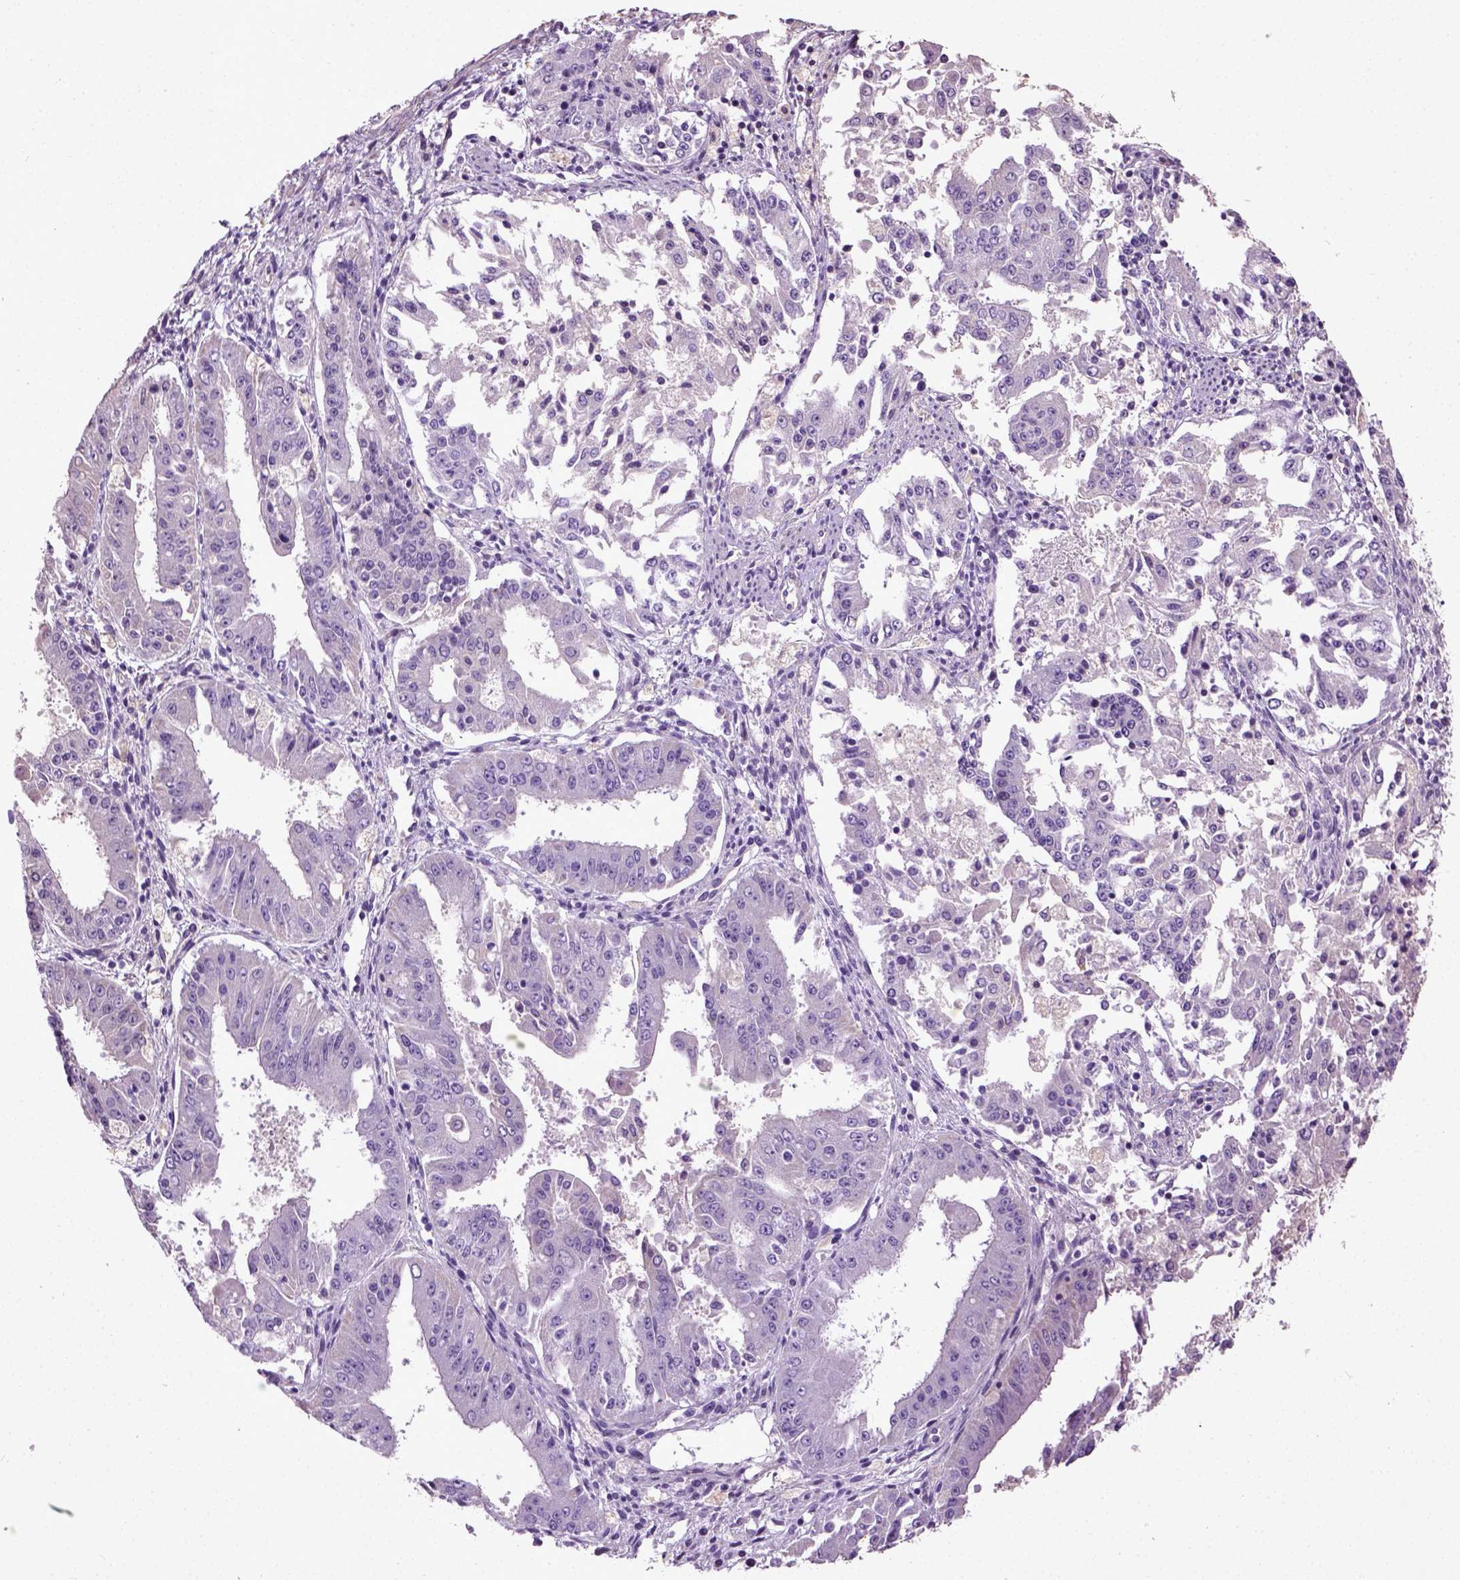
{"staining": {"intensity": "negative", "quantity": "none", "location": "none"}, "tissue": "ovarian cancer", "cell_type": "Tumor cells", "image_type": "cancer", "snomed": [{"axis": "morphology", "description": "Carcinoma, endometroid"}, {"axis": "topography", "description": "Ovary"}], "caption": "IHC histopathology image of endometroid carcinoma (ovarian) stained for a protein (brown), which demonstrates no positivity in tumor cells.", "gene": "PKP3", "patient": {"sex": "female", "age": 42}}